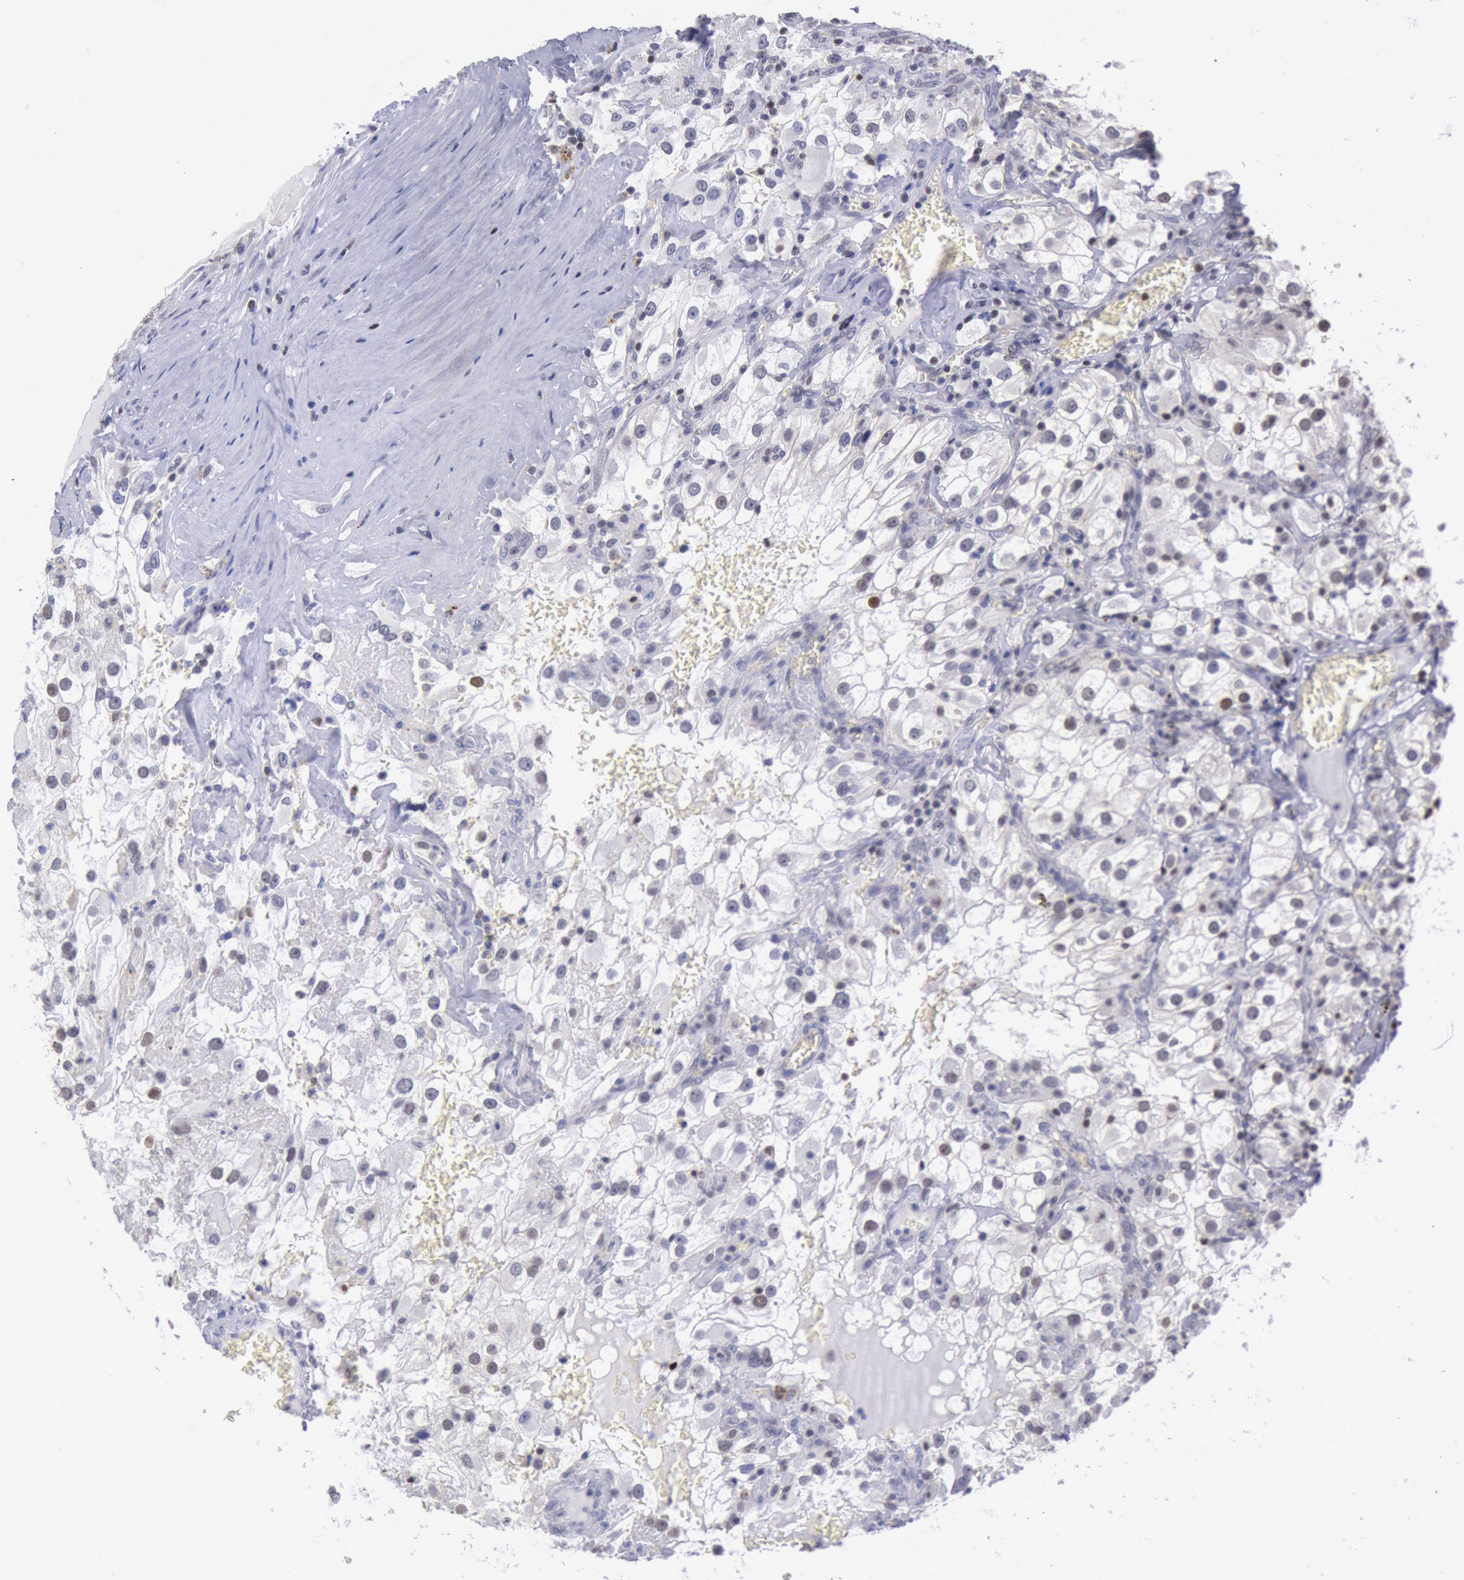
{"staining": {"intensity": "negative", "quantity": "none", "location": "none"}, "tissue": "renal cancer", "cell_type": "Tumor cells", "image_type": "cancer", "snomed": [{"axis": "morphology", "description": "Adenocarcinoma, NOS"}, {"axis": "topography", "description": "Kidney"}], "caption": "Immunohistochemistry (IHC) of renal cancer exhibits no expression in tumor cells.", "gene": "RPS6KA5", "patient": {"sex": "female", "age": 52}}